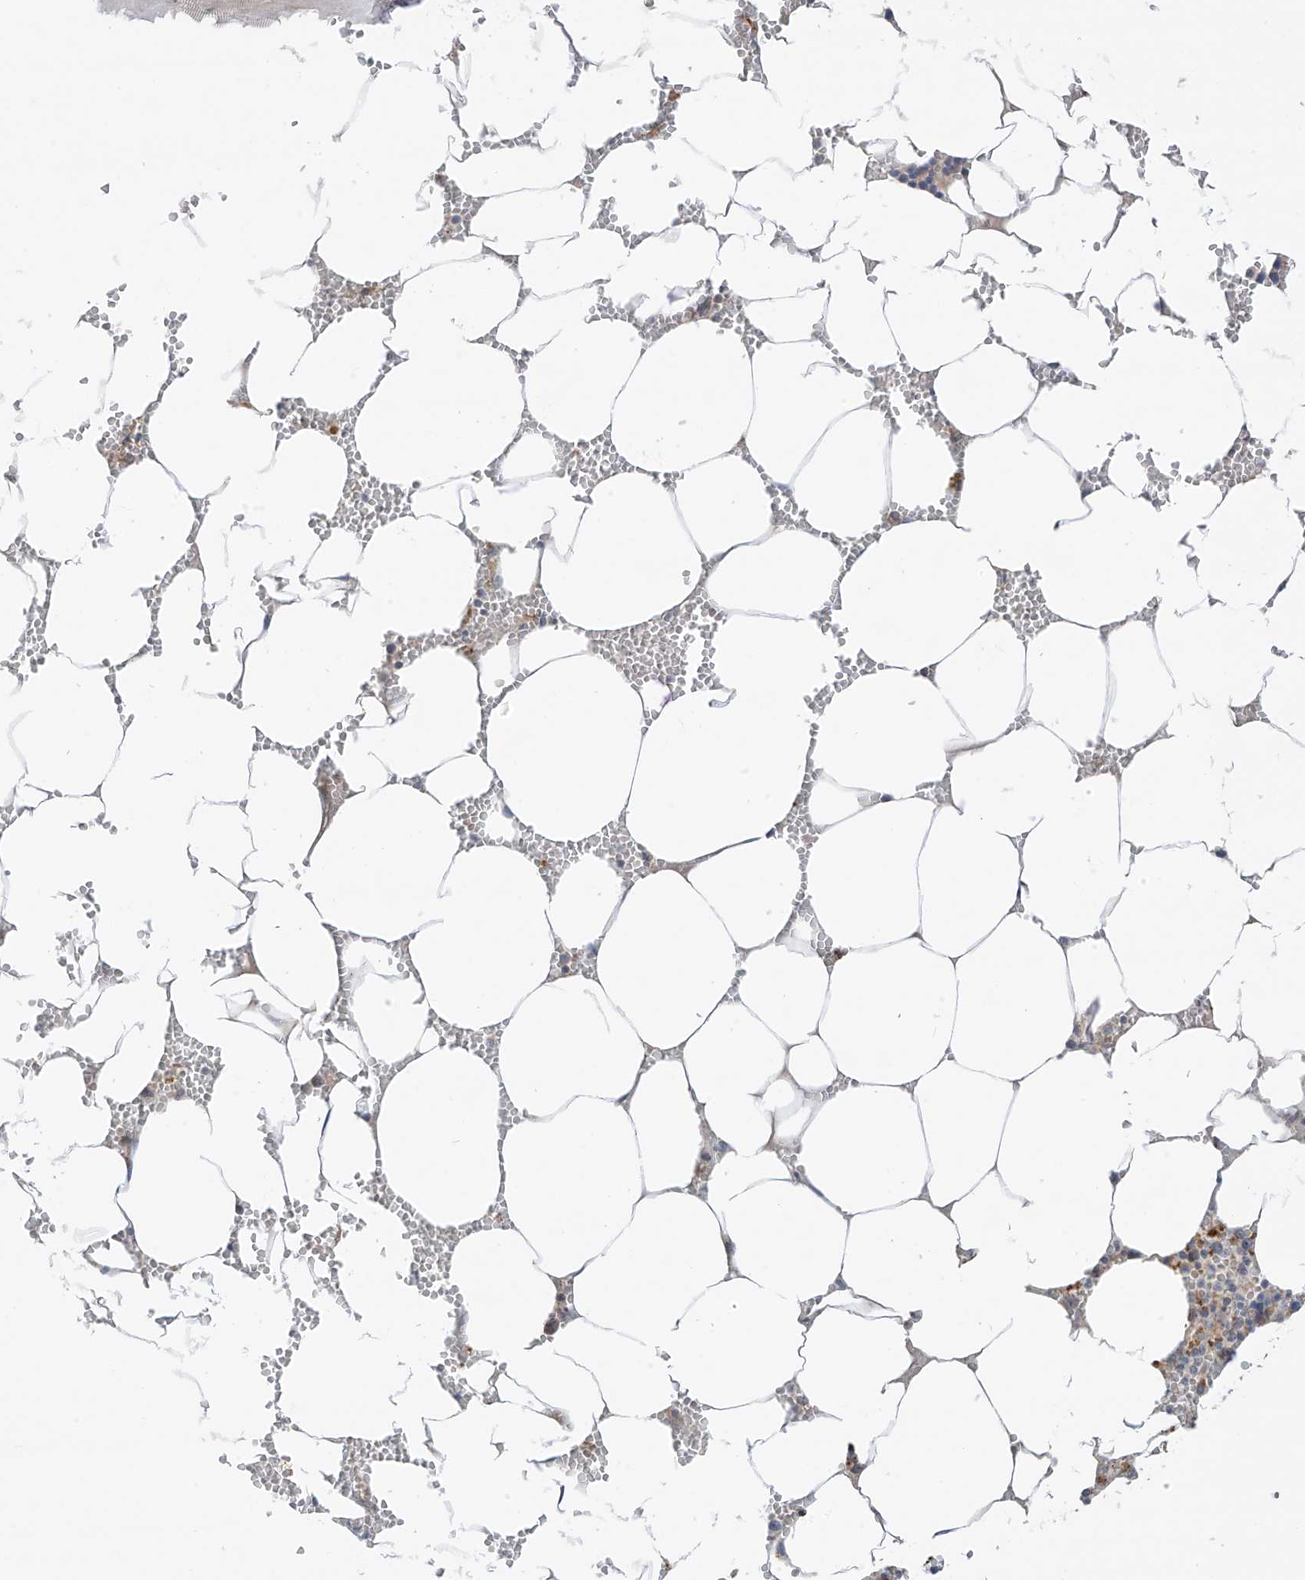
{"staining": {"intensity": "moderate", "quantity": "<25%", "location": "cytoplasmic/membranous"}, "tissue": "bone marrow", "cell_type": "Hematopoietic cells", "image_type": "normal", "snomed": [{"axis": "morphology", "description": "Normal tissue, NOS"}, {"axis": "topography", "description": "Bone marrow"}], "caption": "Hematopoietic cells demonstrate low levels of moderate cytoplasmic/membranous expression in approximately <25% of cells in unremarkable human bone marrow.", "gene": "N4BP3", "patient": {"sex": "male", "age": 70}}